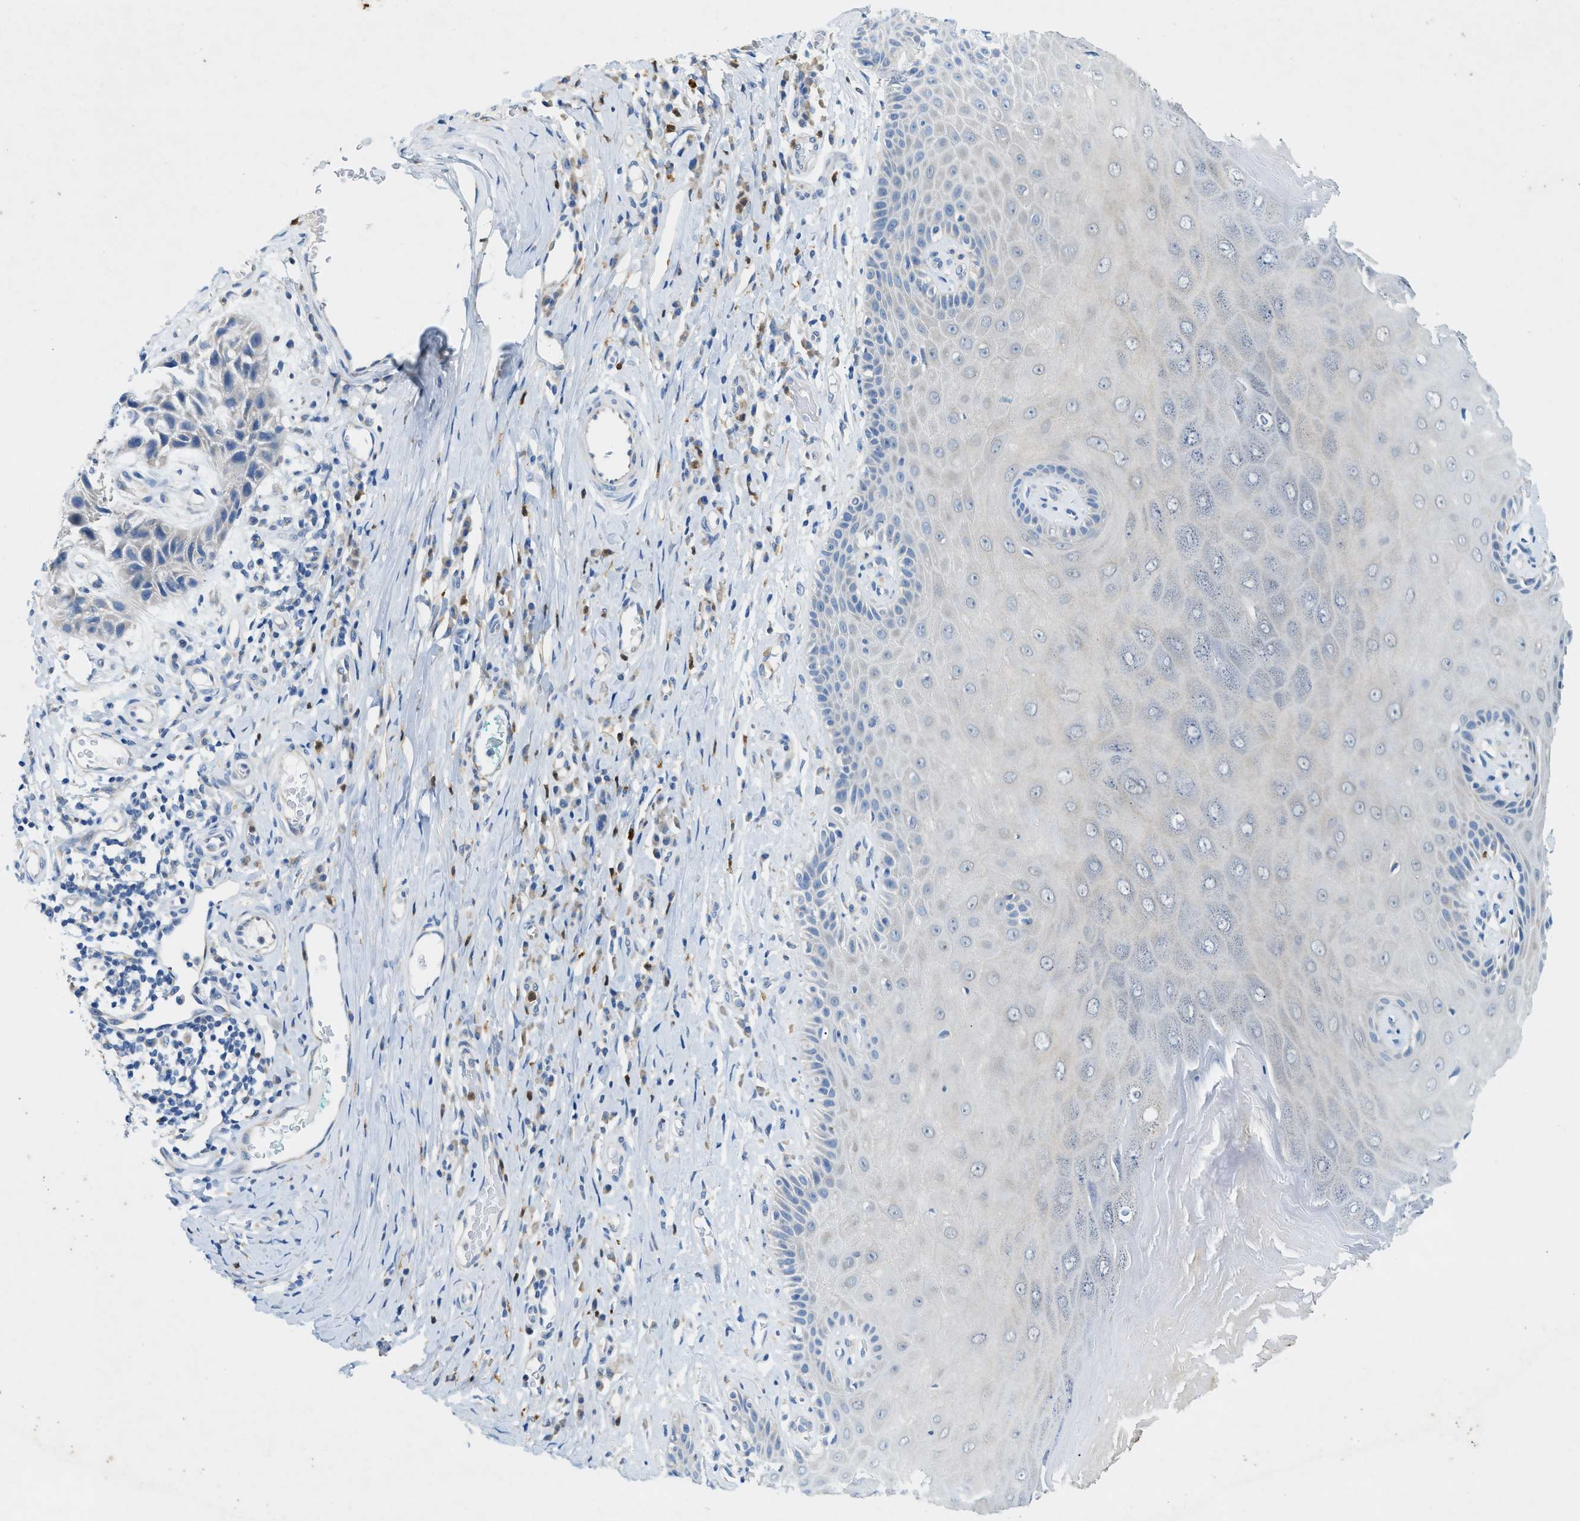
{"staining": {"intensity": "negative", "quantity": "none", "location": "none"}, "tissue": "skin", "cell_type": "Epidermal cells", "image_type": "normal", "snomed": [{"axis": "morphology", "description": "Normal tissue, NOS"}, {"axis": "topography", "description": "Vulva"}], "caption": "Epidermal cells are negative for protein expression in unremarkable human skin. (DAB IHC visualized using brightfield microscopy, high magnification).", "gene": "ZDHHC13", "patient": {"sex": "female", "age": 73}}